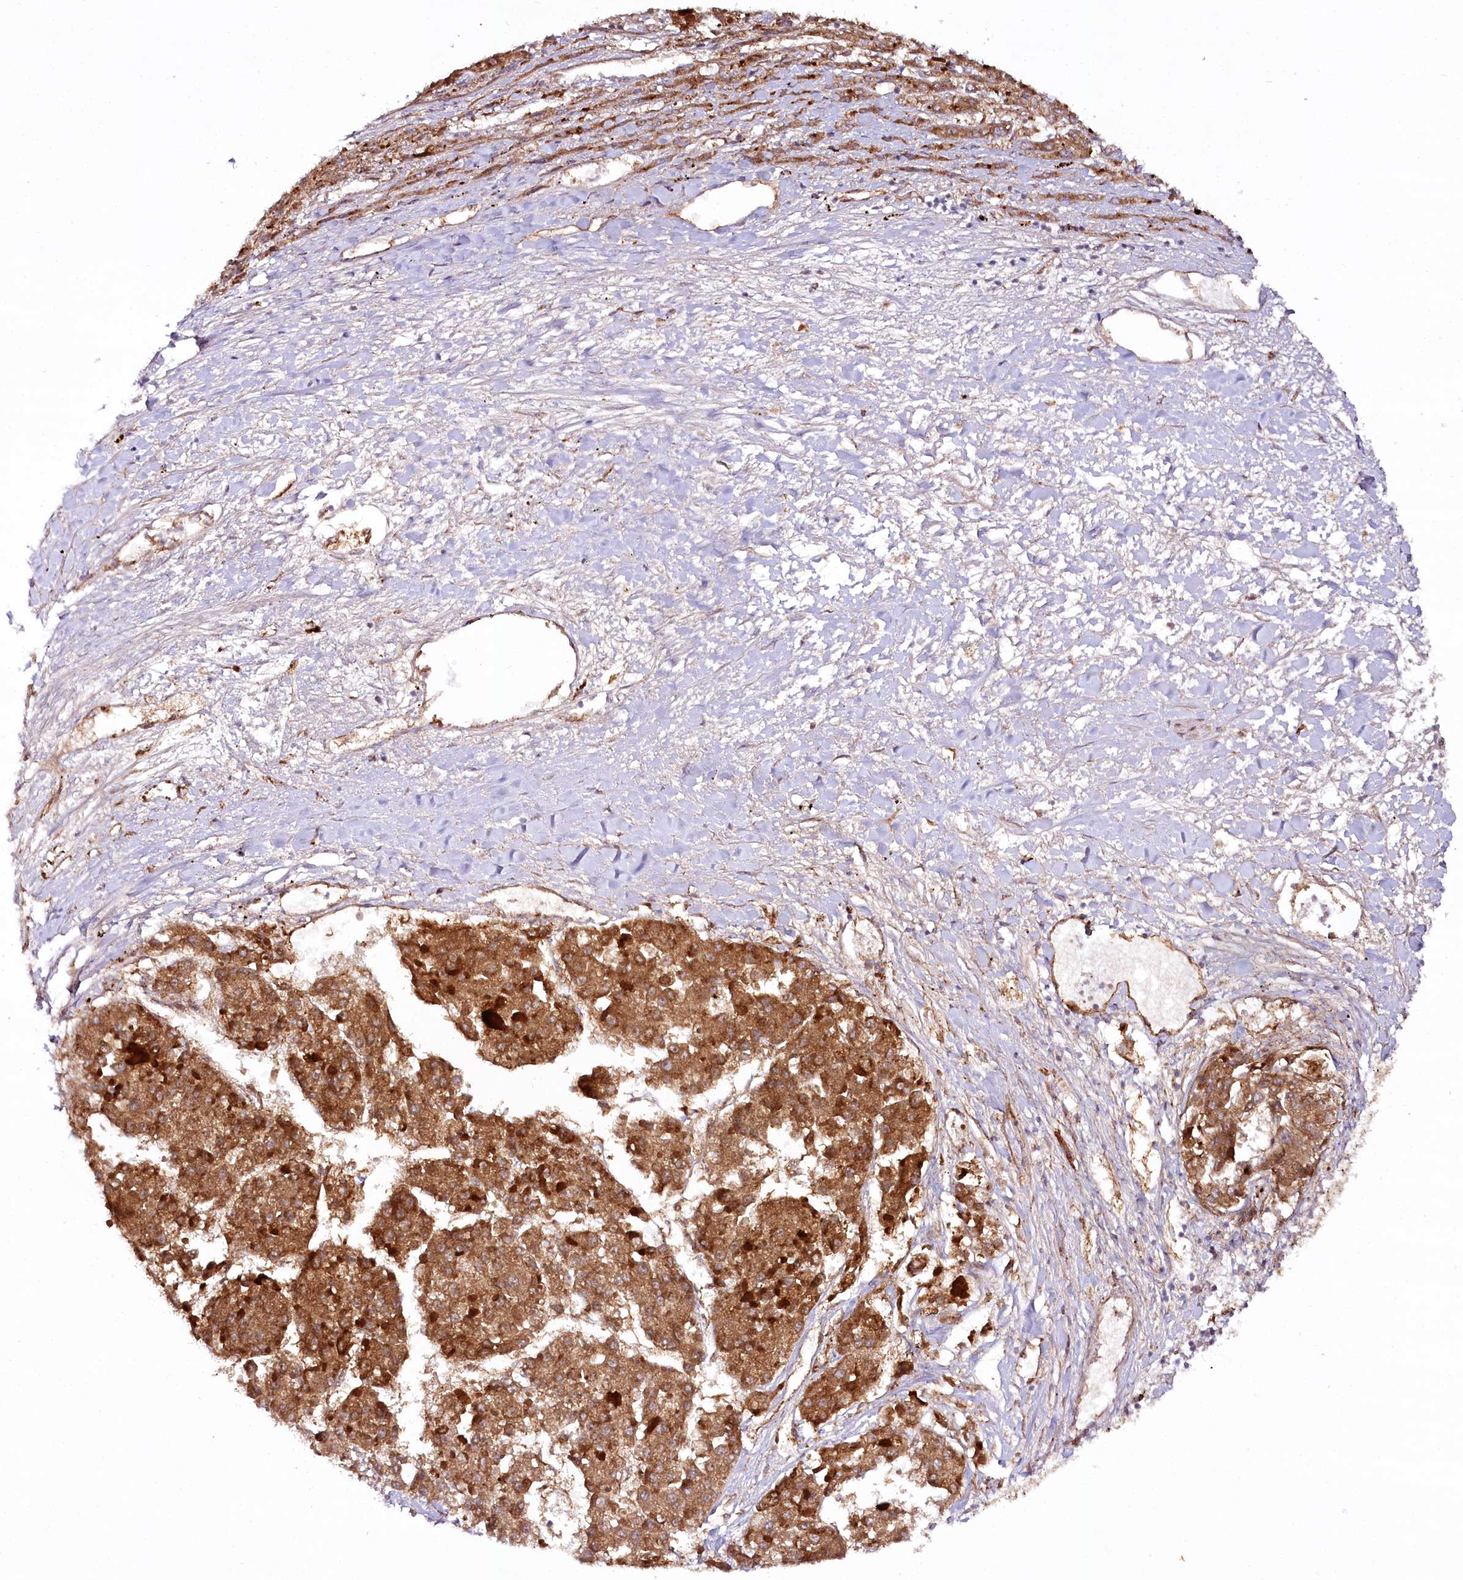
{"staining": {"intensity": "moderate", "quantity": ">75%", "location": "cytoplasmic/membranous"}, "tissue": "liver cancer", "cell_type": "Tumor cells", "image_type": "cancer", "snomed": [{"axis": "morphology", "description": "Carcinoma, Hepatocellular, NOS"}, {"axis": "topography", "description": "Liver"}], "caption": "Protein expression analysis of human liver hepatocellular carcinoma reveals moderate cytoplasmic/membranous expression in approximately >75% of tumor cells. Ihc stains the protein in brown and the nuclei are stained blue.", "gene": "COPG1", "patient": {"sex": "female", "age": 73}}